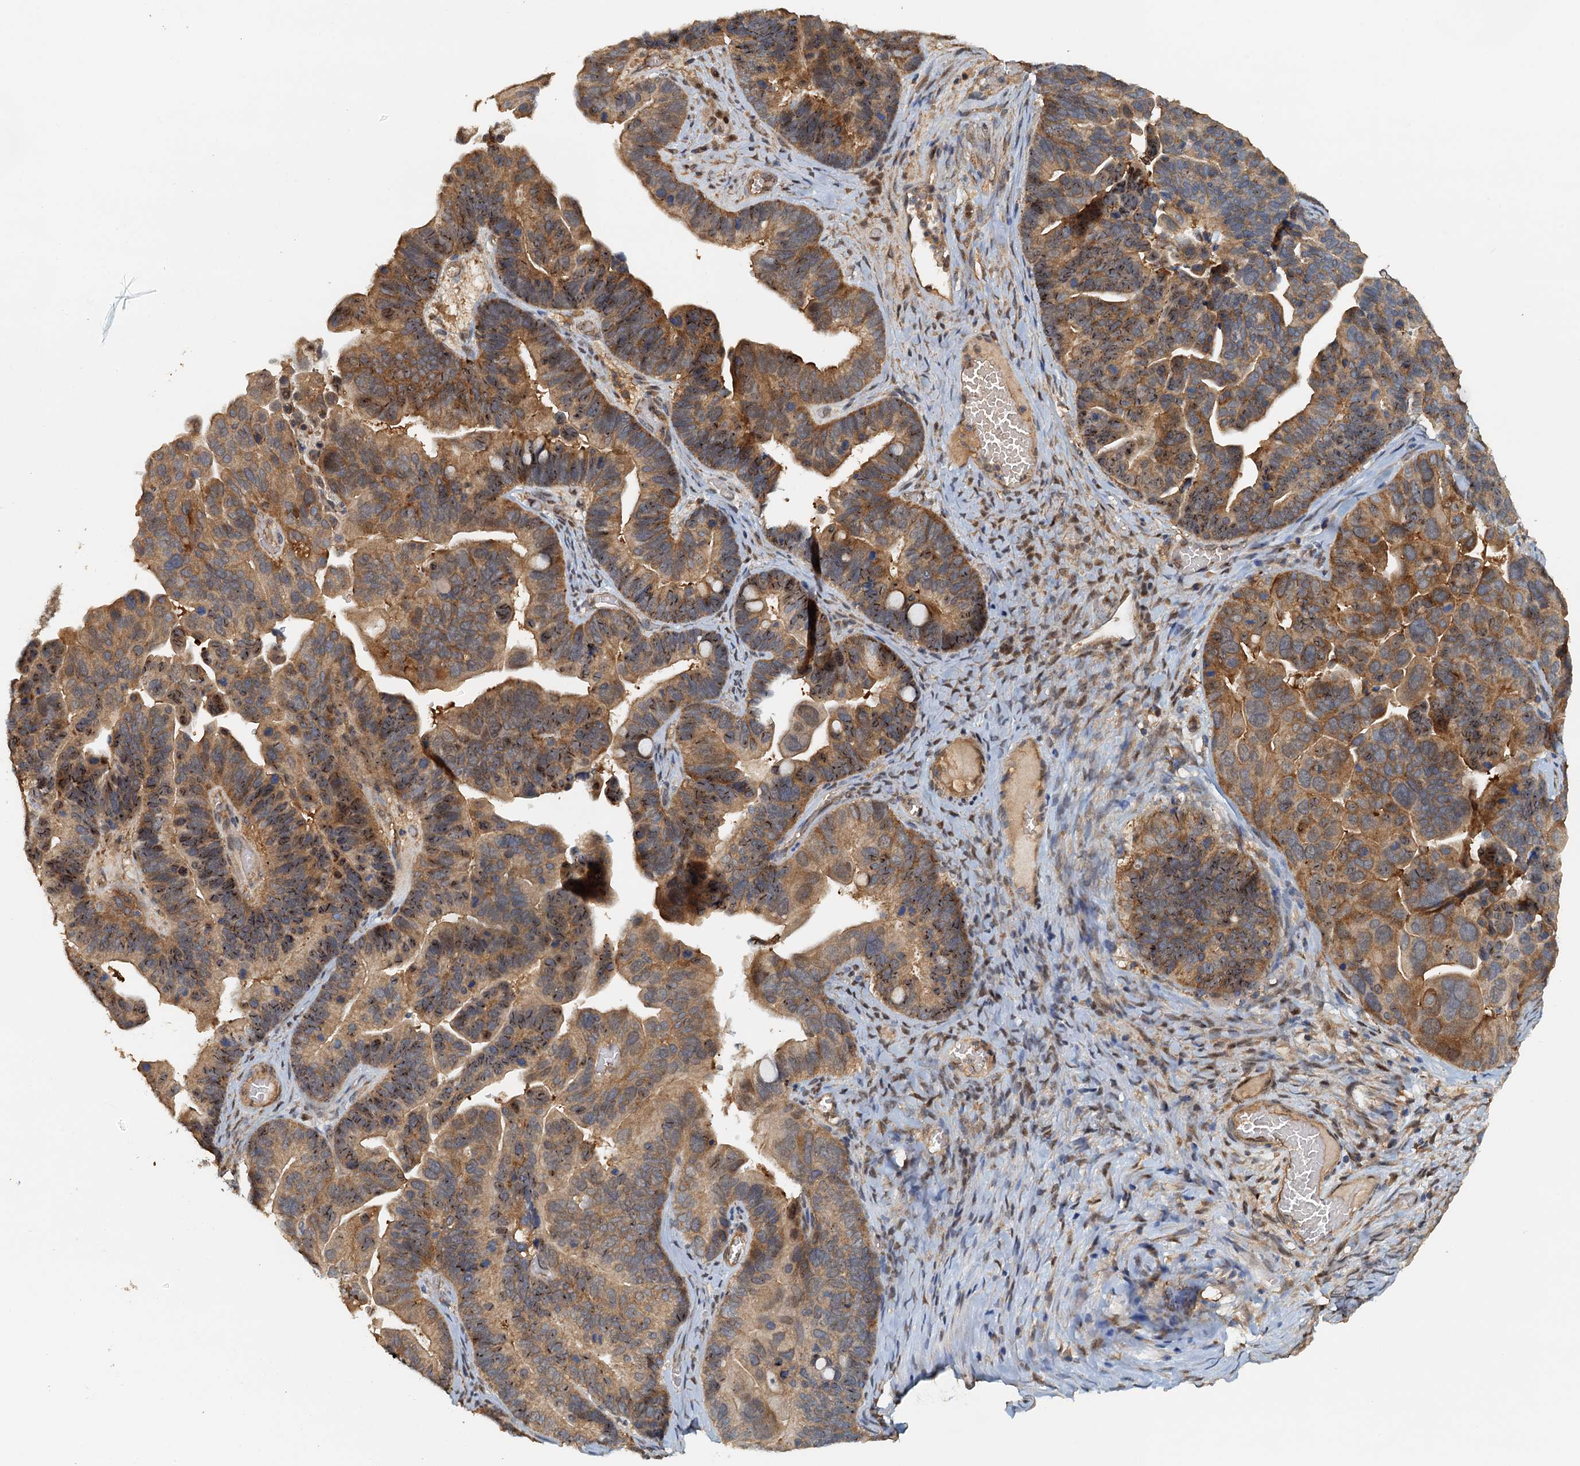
{"staining": {"intensity": "moderate", "quantity": ">75%", "location": "cytoplasmic/membranous"}, "tissue": "ovarian cancer", "cell_type": "Tumor cells", "image_type": "cancer", "snomed": [{"axis": "morphology", "description": "Cystadenocarcinoma, serous, NOS"}, {"axis": "topography", "description": "Ovary"}], "caption": "Ovarian serous cystadenocarcinoma stained for a protein (brown) reveals moderate cytoplasmic/membranous positive expression in about >75% of tumor cells.", "gene": "UBL7", "patient": {"sex": "female", "age": 56}}